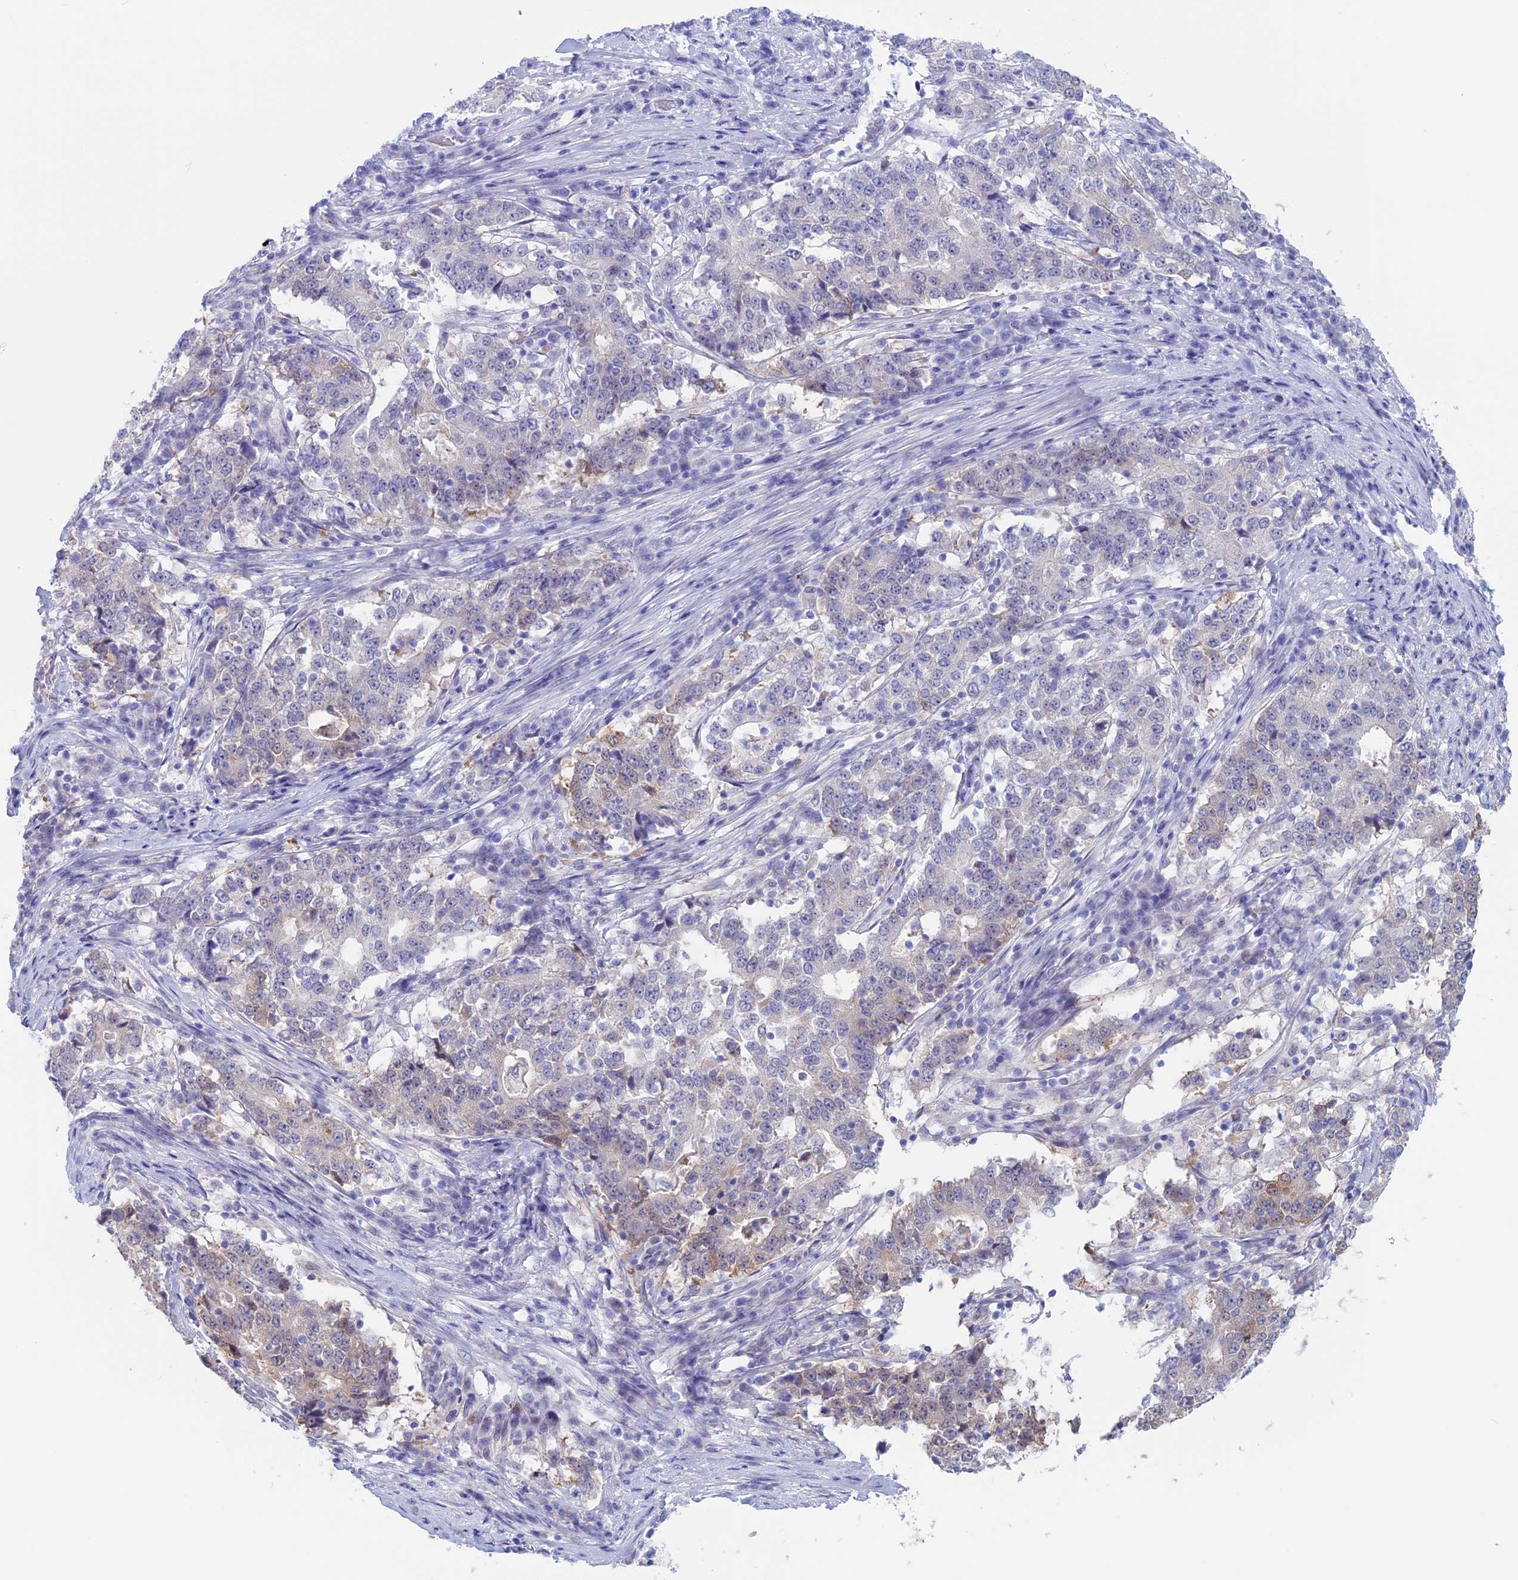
{"staining": {"intensity": "weak", "quantity": "<25%", "location": "cytoplasmic/membranous"}, "tissue": "stomach cancer", "cell_type": "Tumor cells", "image_type": "cancer", "snomed": [{"axis": "morphology", "description": "Adenocarcinoma, NOS"}, {"axis": "topography", "description": "Stomach"}], "caption": "An immunohistochemistry photomicrograph of stomach cancer (adenocarcinoma) is shown. There is no staining in tumor cells of stomach cancer (adenocarcinoma).", "gene": "LHFPL2", "patient": {"sex": "male", "age": 59}}